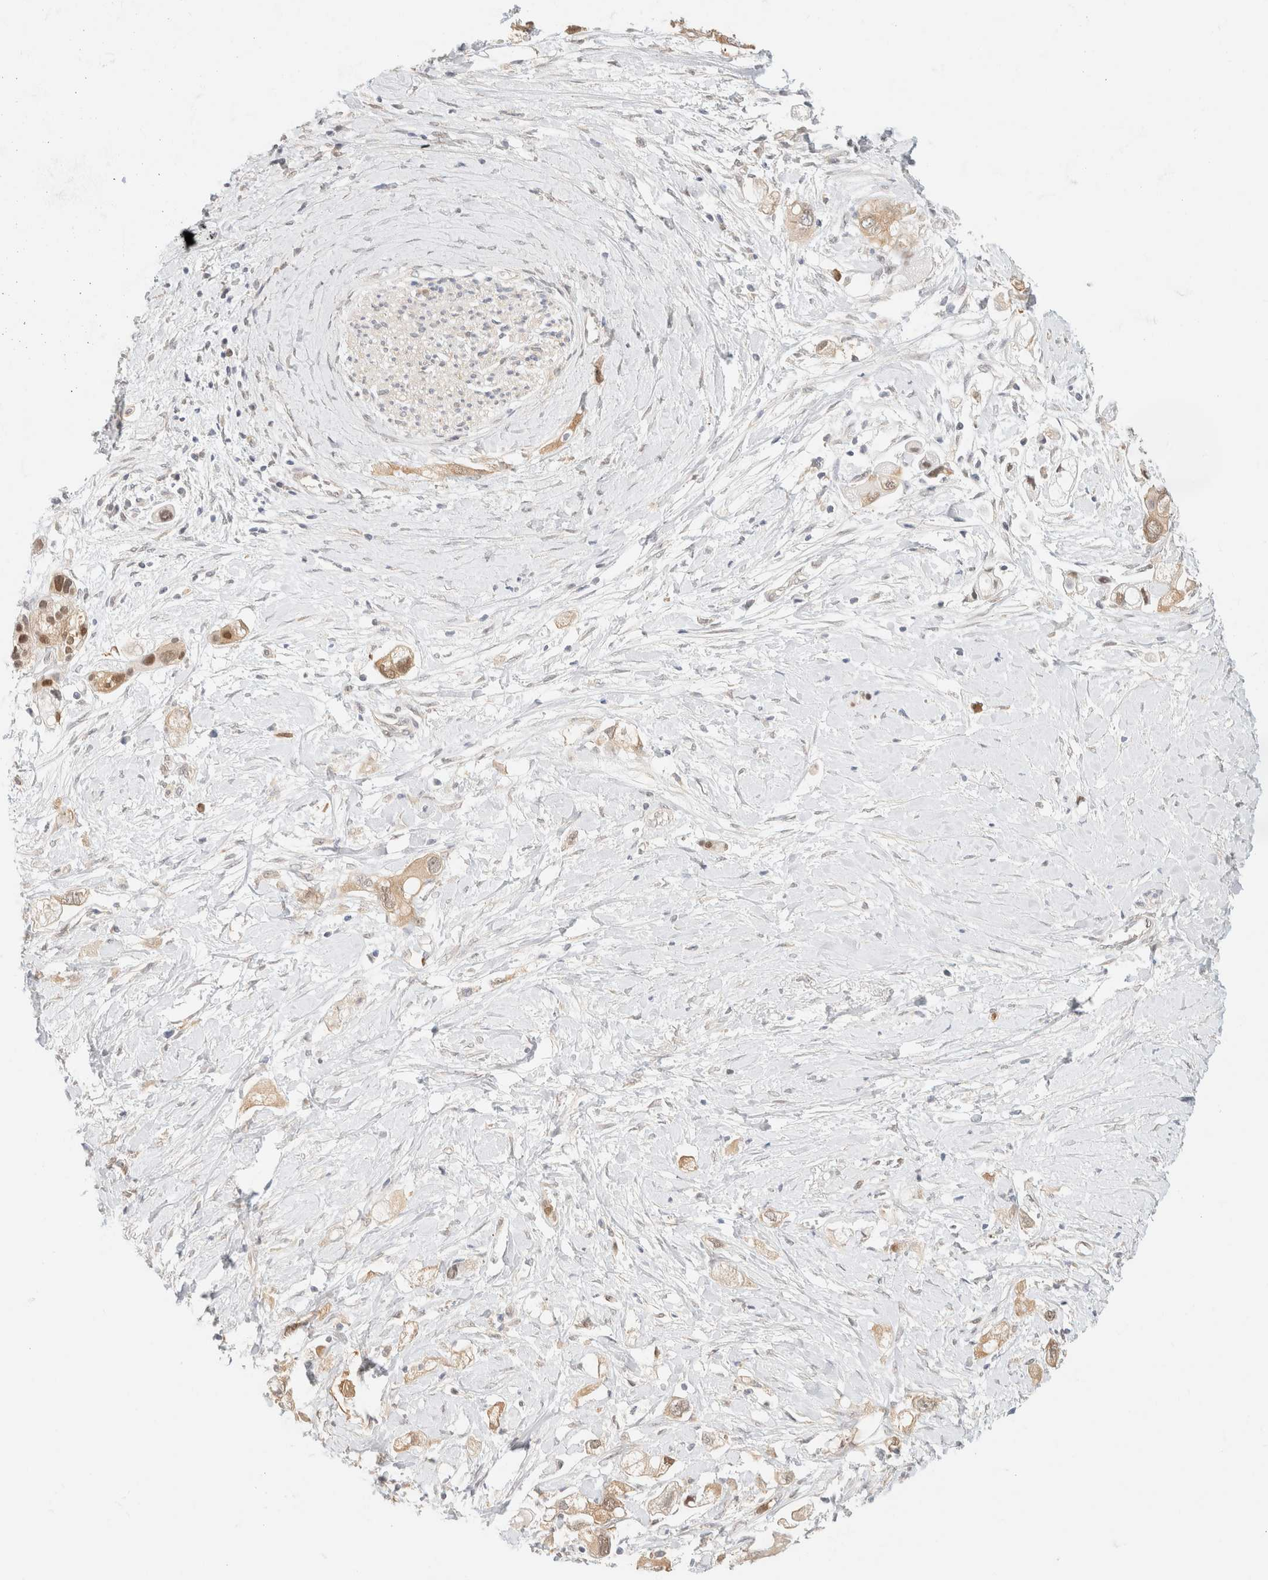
{"staining": {"intensity": "weak", "quantity": ">75%", "location": "cytoplasmic/membranous,nuclear"}, "tissue": "pancreatic cancer", "cell_type": "Tumor cells", "image_type": "cancer", "snomed": [{"axis": "morphology", "description": "Adenocarcinoma, NOS"}, {"axis": "topography", "description": "Pancreas"}], "caption": "Human pancreatic cancer (adenocarcinoma) stained with a brown dye shows weak cytoplasmic/membranous and nuclear positive positivity in about >75% of tumor cells.", "gene": "GPI", "patient": {"sex": "female", "age": 56}}